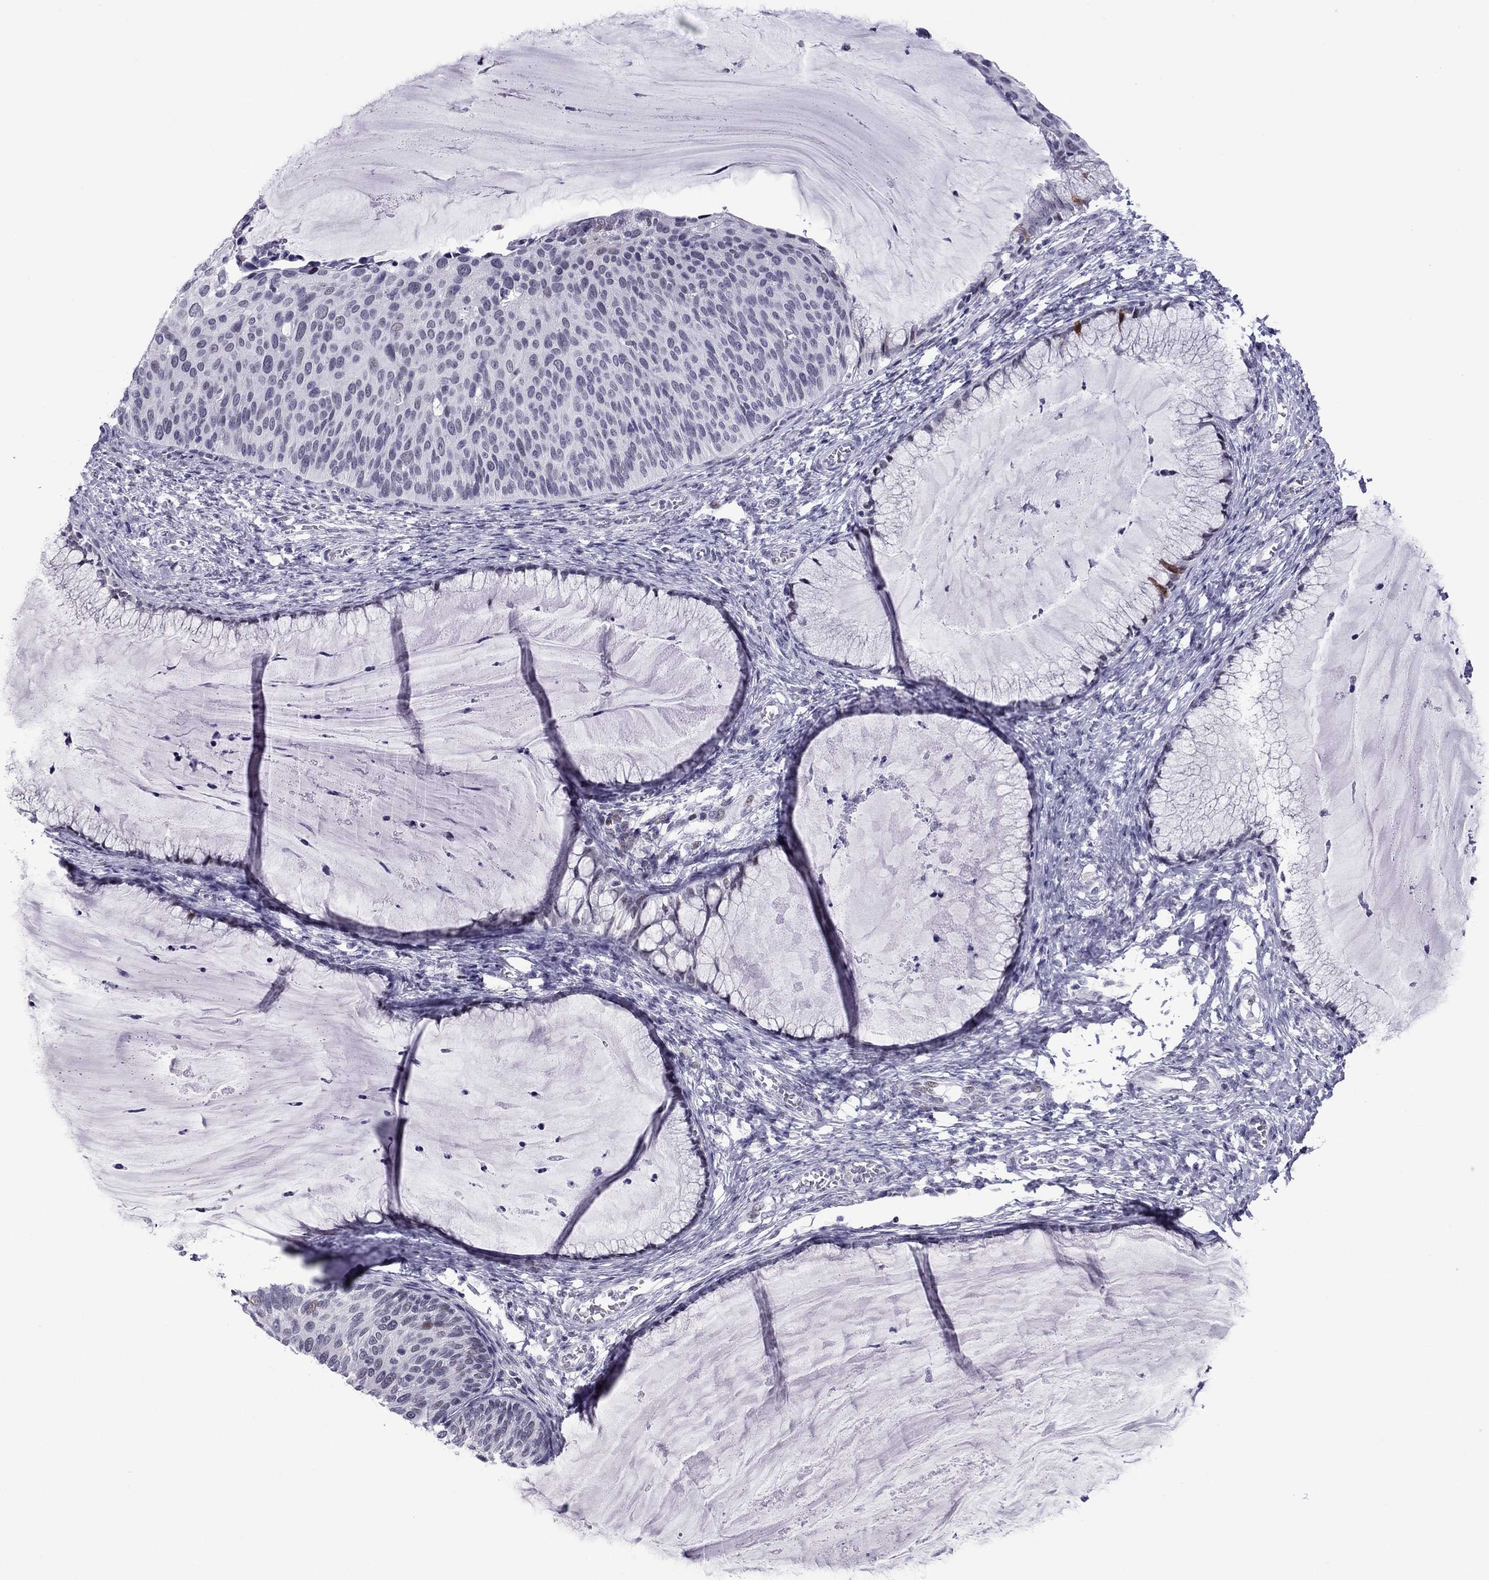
{"staining": {"intensity": "negative", "quantity": "none", "location": "none"}, "tissue": "cervical cancer", "cell_type": "Tumor cells", "image_type": "cancer", "snomed": [{"axis": "morphology", "description": "Squamous cell carcinoma, NOS"}, {"axis": "topography", "description": "Cervix"}], "caption": "An immunohistochemistry photomicrograph of cervical squamous cell carcinoma is shown. There is no staining in tumor cells of cervical squamous cell carcinoma.", "gene": "MYLK3", "patient": {"sex": "female", "age": 36}}